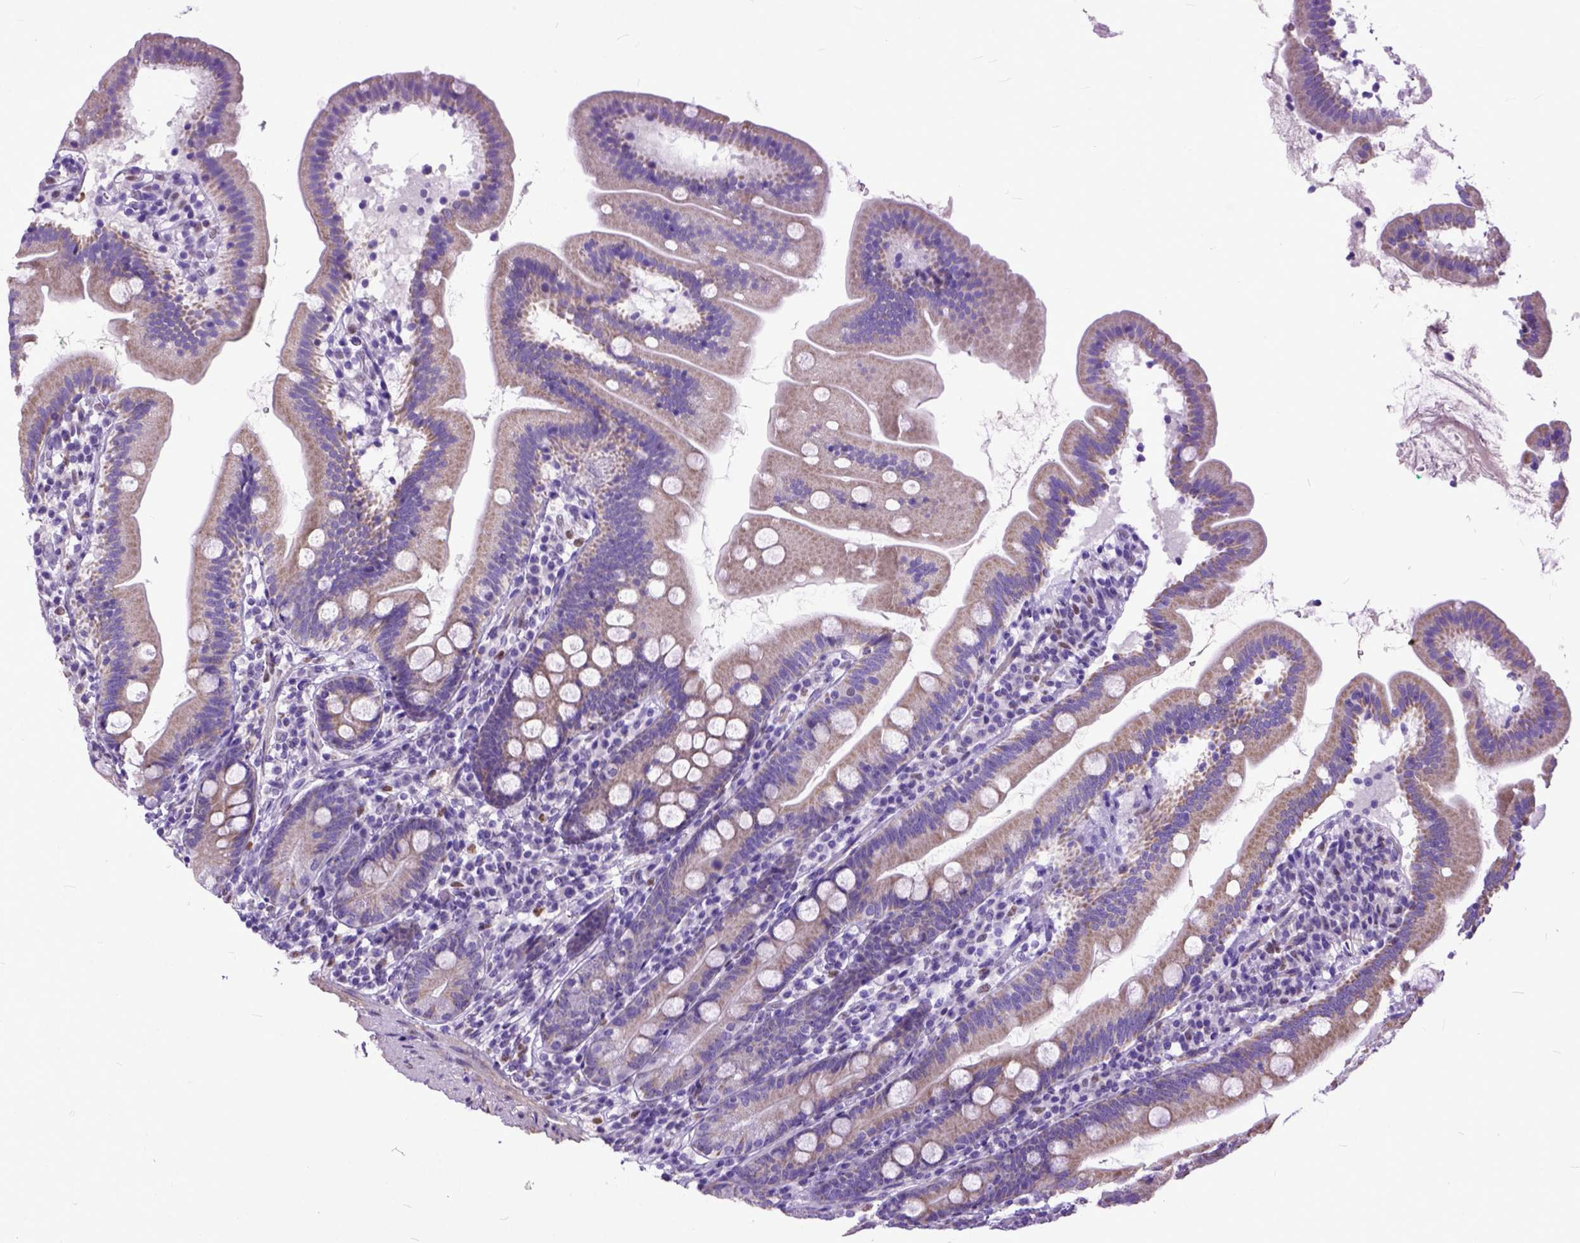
{"staining": {"intensity": "weak", "quantity": ">75%", "location": "cytoplasmic/membranous"}, "tissue": "duodenum", "cell_type": "Glandular cells", "image_type": "normal", "snomed": [{"axis": "morphology", "description": "Normal tissue, NOS"}, {"axis": "topography", "description": "Duodenum"}], "caption": "Brown immunohistochemical staining in unremarkable human duodenum demonstrates weak cytoplasmic/membranous expression in approximately >75% of glandular cells. The staining was performed using DAB (3,3'-diaminobenzidine), with brown indicating positive protein expression. Nuclei are stained blue with hematoxylin.", "gene": "CRB1", "patient": {"sex": "female", "age": 67}}